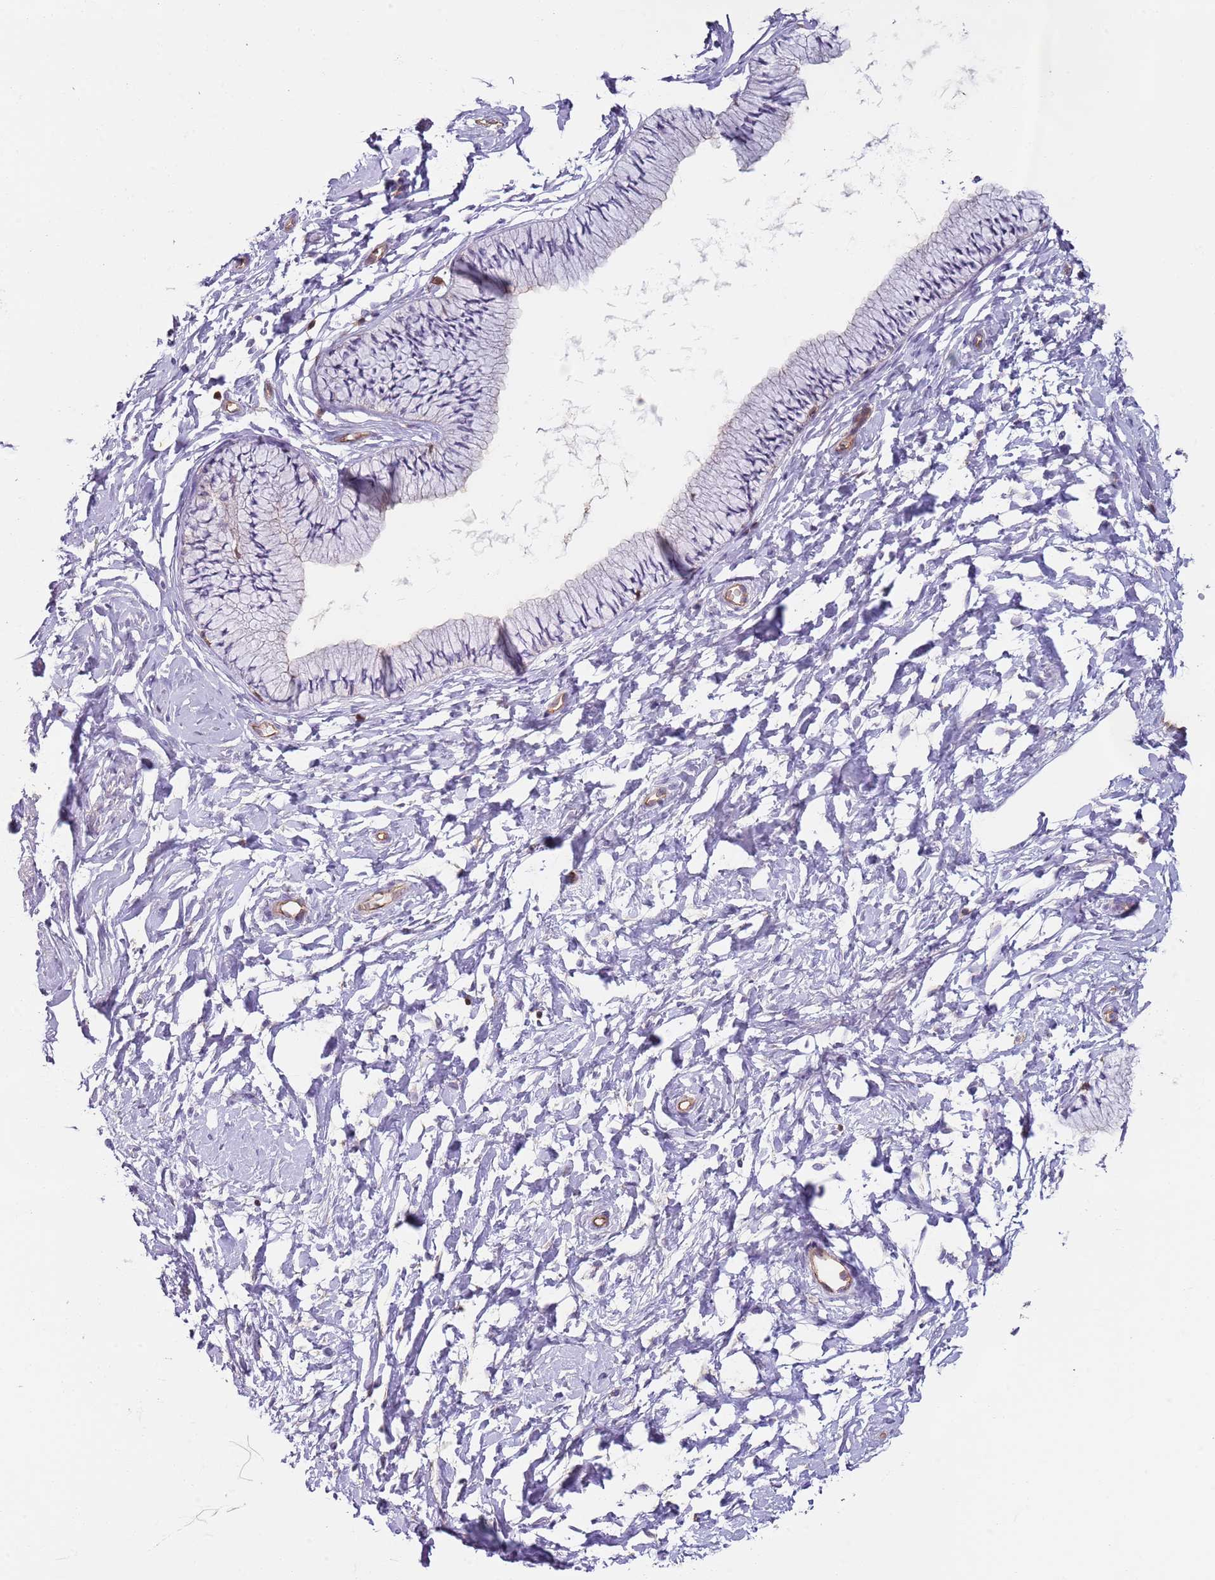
{"staining": {"intensity": "negative", "quantity": "none", "location": "none"}, "tissue": "cervix", "cell_type": "Glandular cells", "image_type": "normal", "snomed": [{"axis": "morphology", "description": "Normal tissue, NOS"}, {"axis": "topography", "description": "Cervix"}], "caption": "IHC of unremarkable cervix demonstrates no positivity in glandular cells. (DAB immunohistochemistry (IHC) visualized using brightfield microscopy, high magnification).", "gene": "GNAI1", "patient": {"sex": "female", "age": 33}}